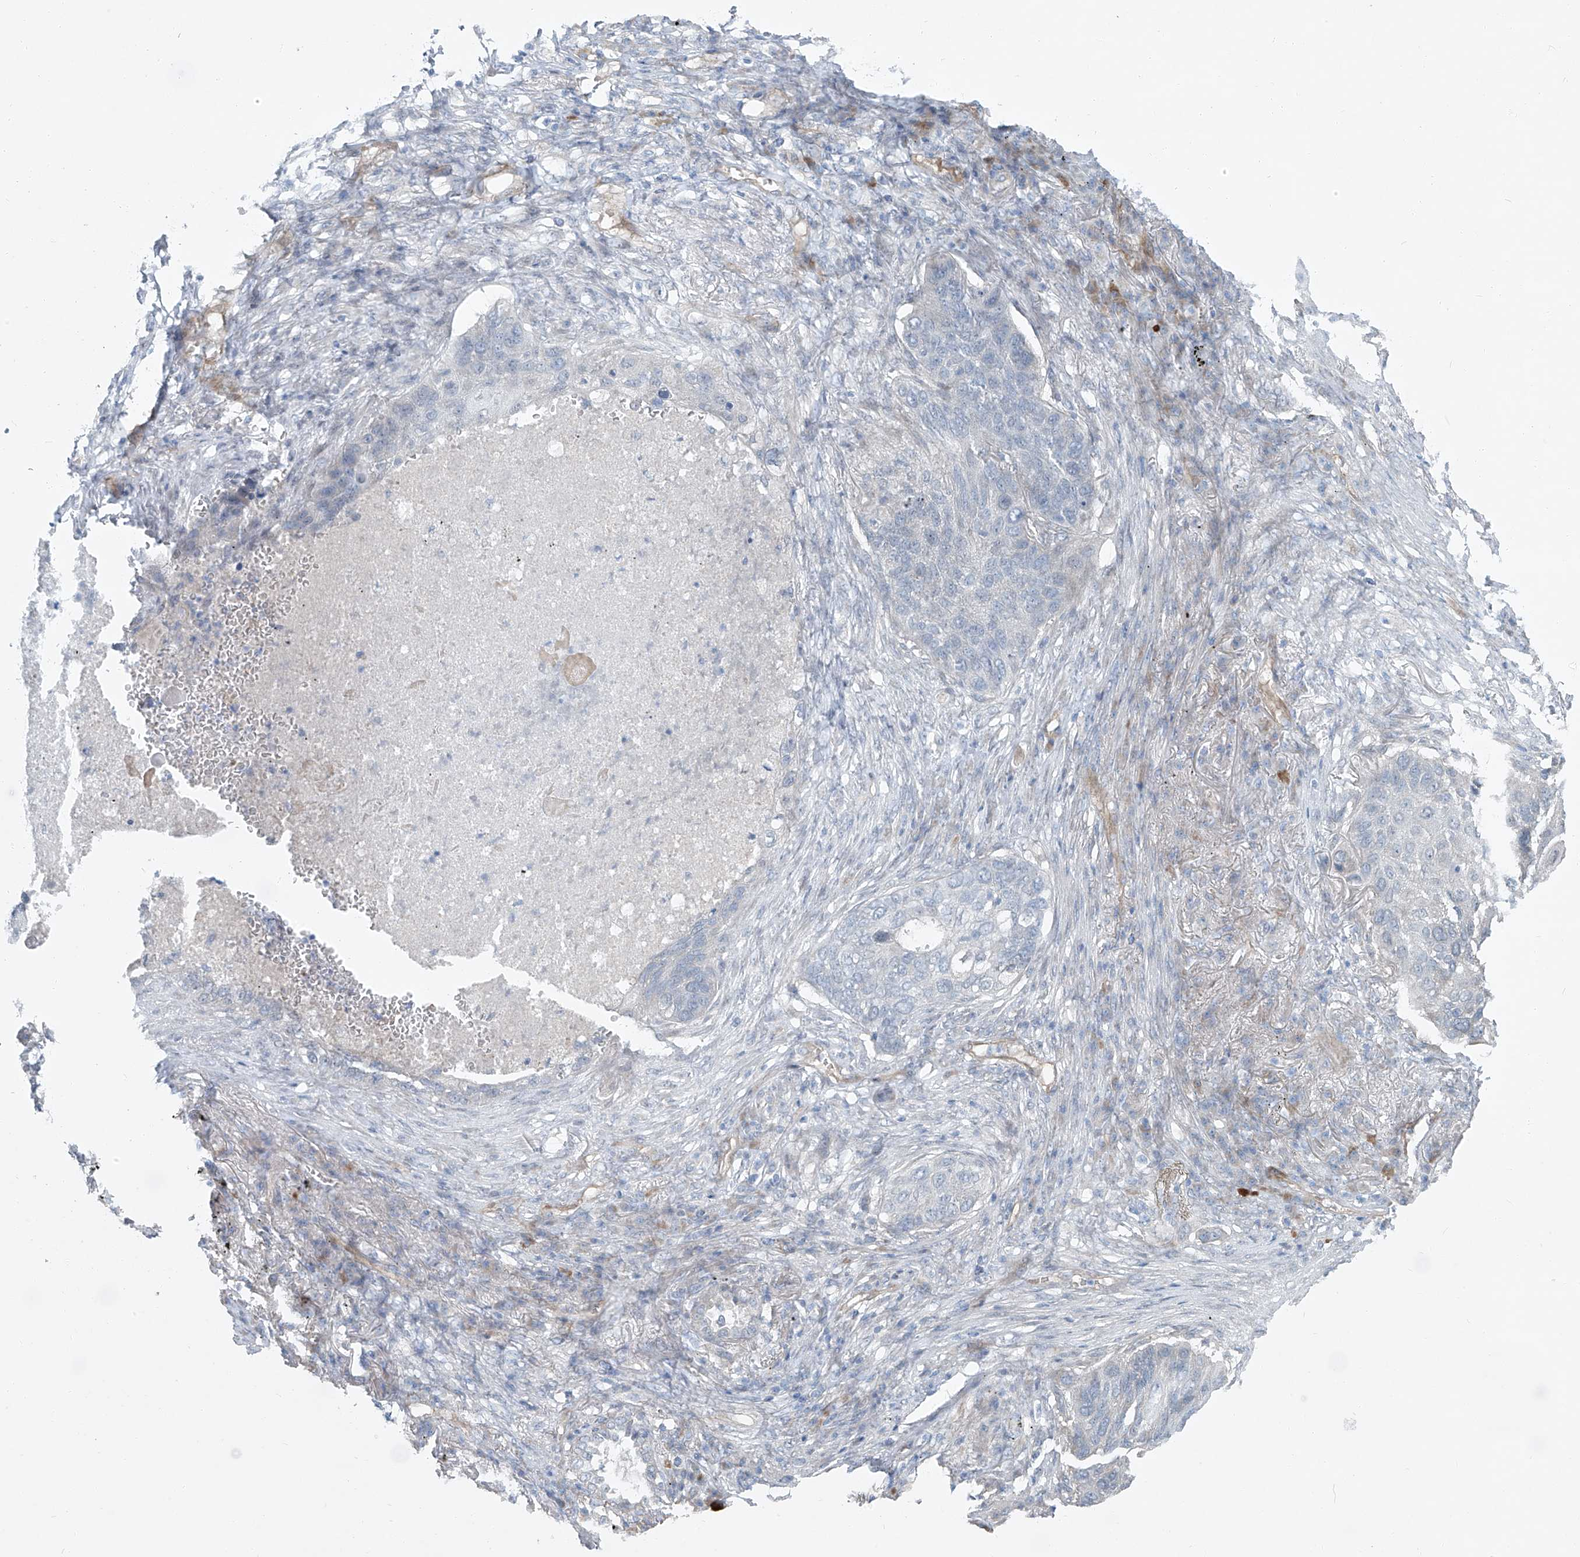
{"staining": {"intensity": "negative", "quantity": "none", "location": "none"}, "tissue": "lung cancer", "cell_type": "Tumor cells", "image_type": "cancer", "snomed": [{"axis": "morphology", "description": "Squamous cell carcinoma, NOS"}, {"axis": "topography", "description": "Lung"}], "caption": "The IHC micrograph has no significant staining in tumor cells of lung cancer (squamous cell carcinoma) tissue.", "gene": "TNS2", "patient": {"sex": "female", "age": 63}}